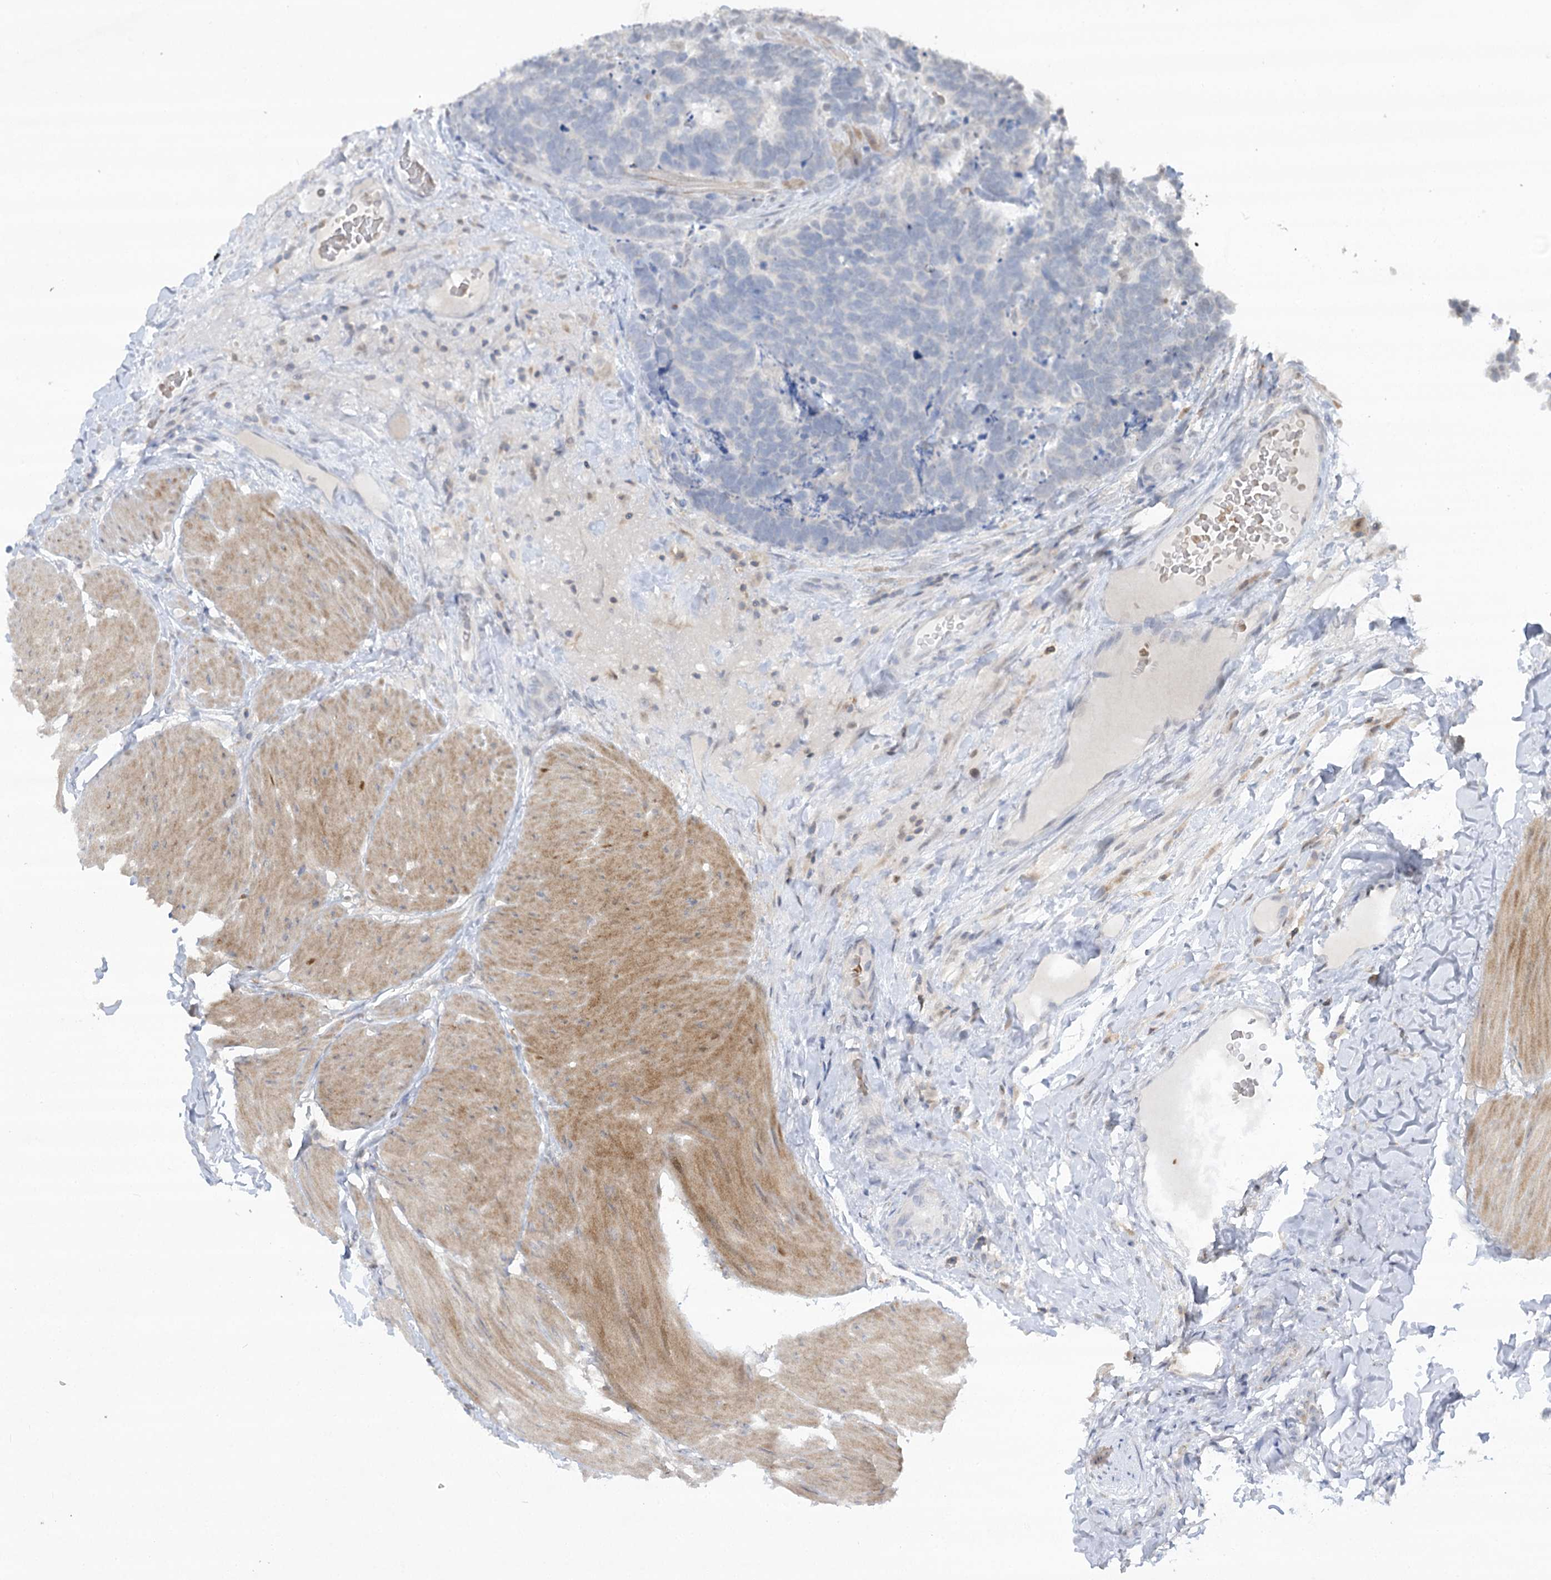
{"staining": {"intensity": "negative", "quantity": "none", "location": "none"}, "tissue": "carcinoid", "cell_type": "Tumor cells", "image_type": "cancer", "snomed": [{"axis": "morphology", "description": "Carcinoma, NOS"}, {"axis": "morphology", "description": "Carcinoid, malignant, NOS"}, {"axis": "topography", "description": "Urinary bladder"}], "caption": "An immunohistochemistry image of carcinoid is shown. There is no staining in tumor cells of carcinoid. (Brightfield microscopy of DAB (3,3'-diaminobenzidine) immunohistochemistry at high magnification).", "gene": "TRAF3IP1", "patient": {"sex": "male", "age": 57}}